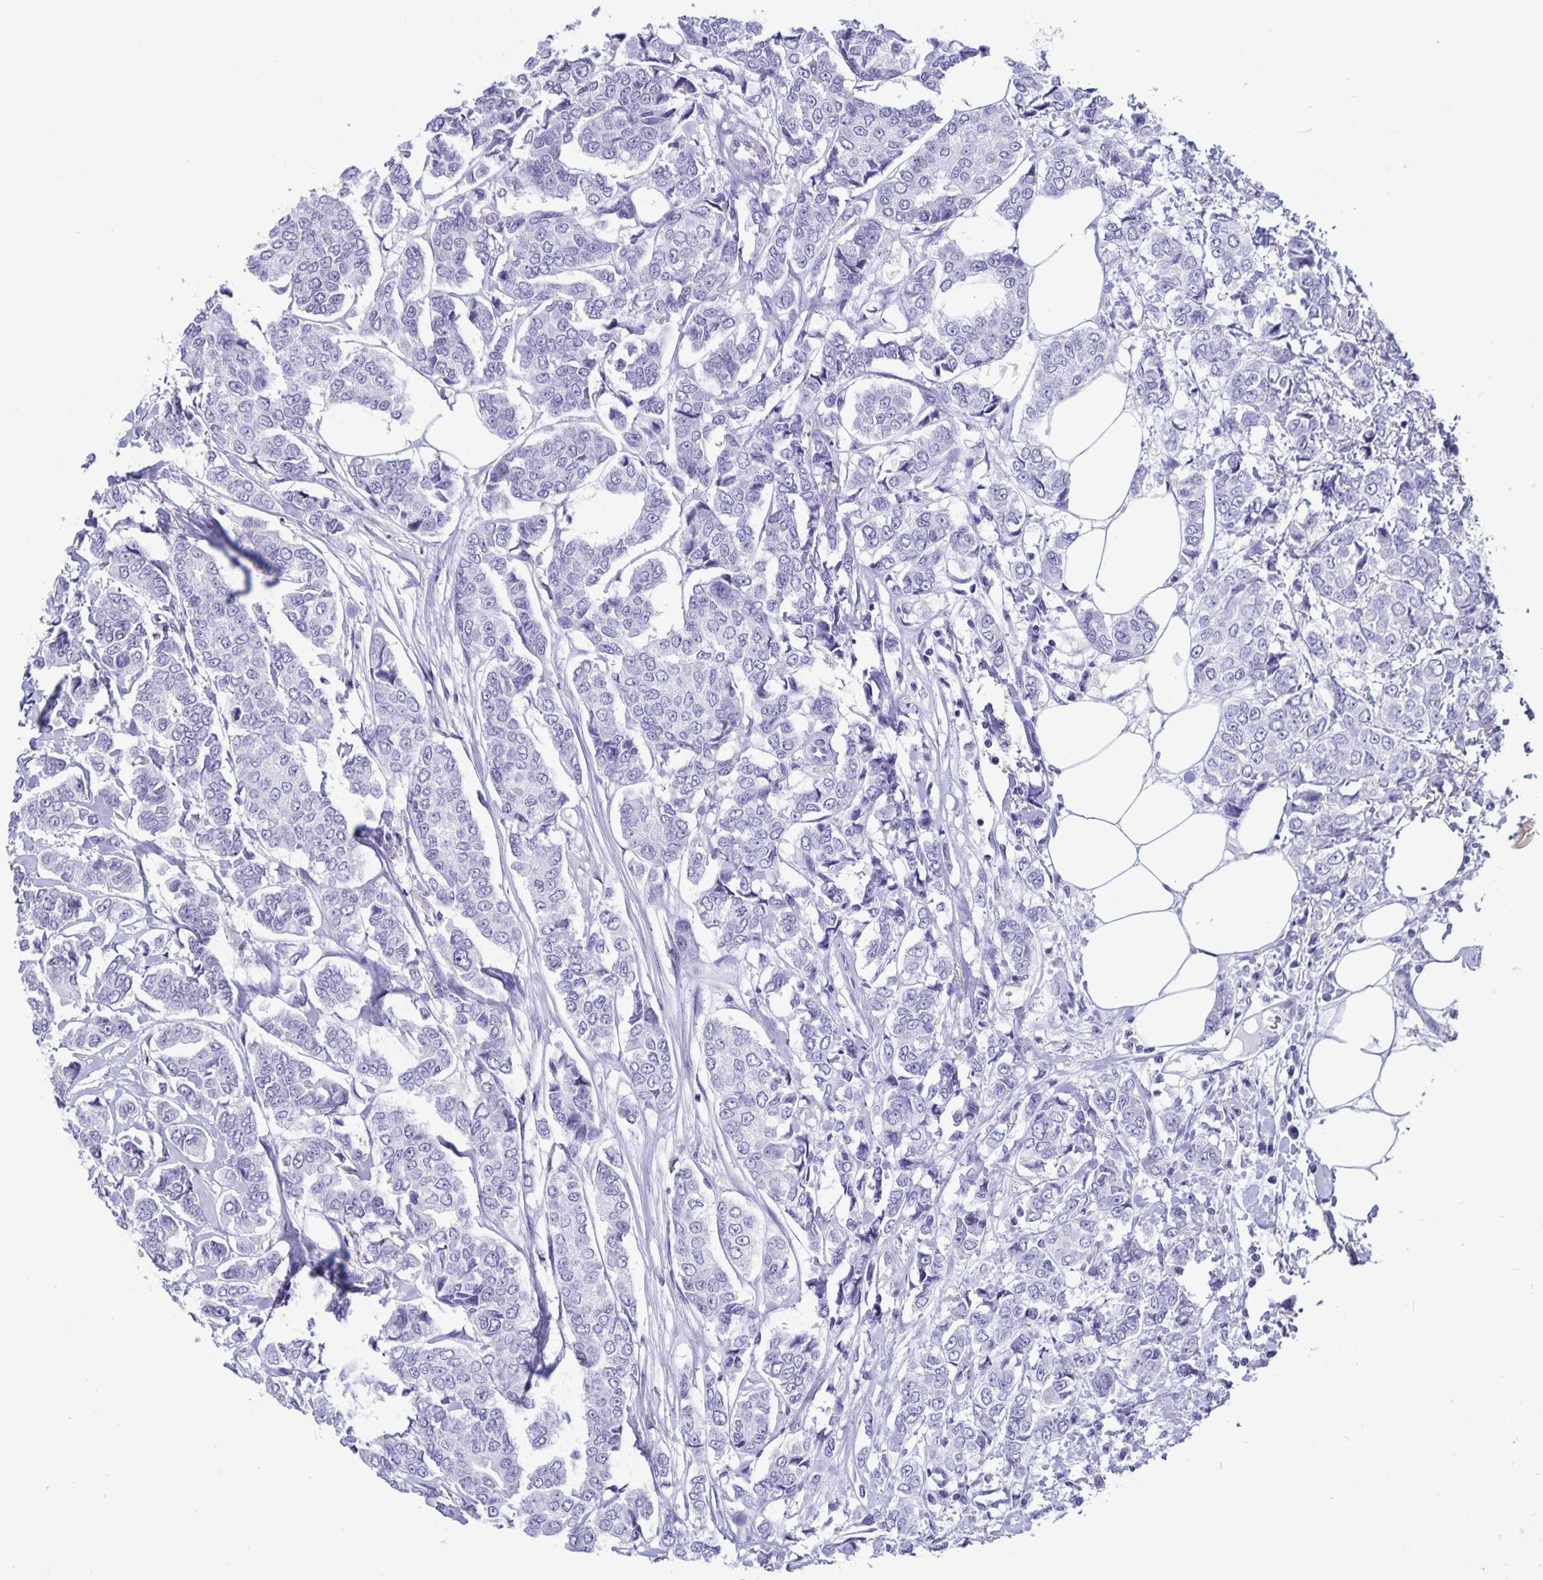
{"staining": {"intensity": "negative", "quantity": "none", "location": "none"}, "tissue": "breast cancer", "cell_type": "Tumor cells", "image_type": "cancer", "snomed": [{"axis": "morphology", "description": "Duct carcinoma"}, {"axis": "topography", "description": "Breast"}], "caption": "This is an immunohistochemistry micrograph of breast invasive ductal carcinoma. There is no expression in tumor cells.", "gene": "BPIFA3", "patient": {"sex": "female", "age": 94}}